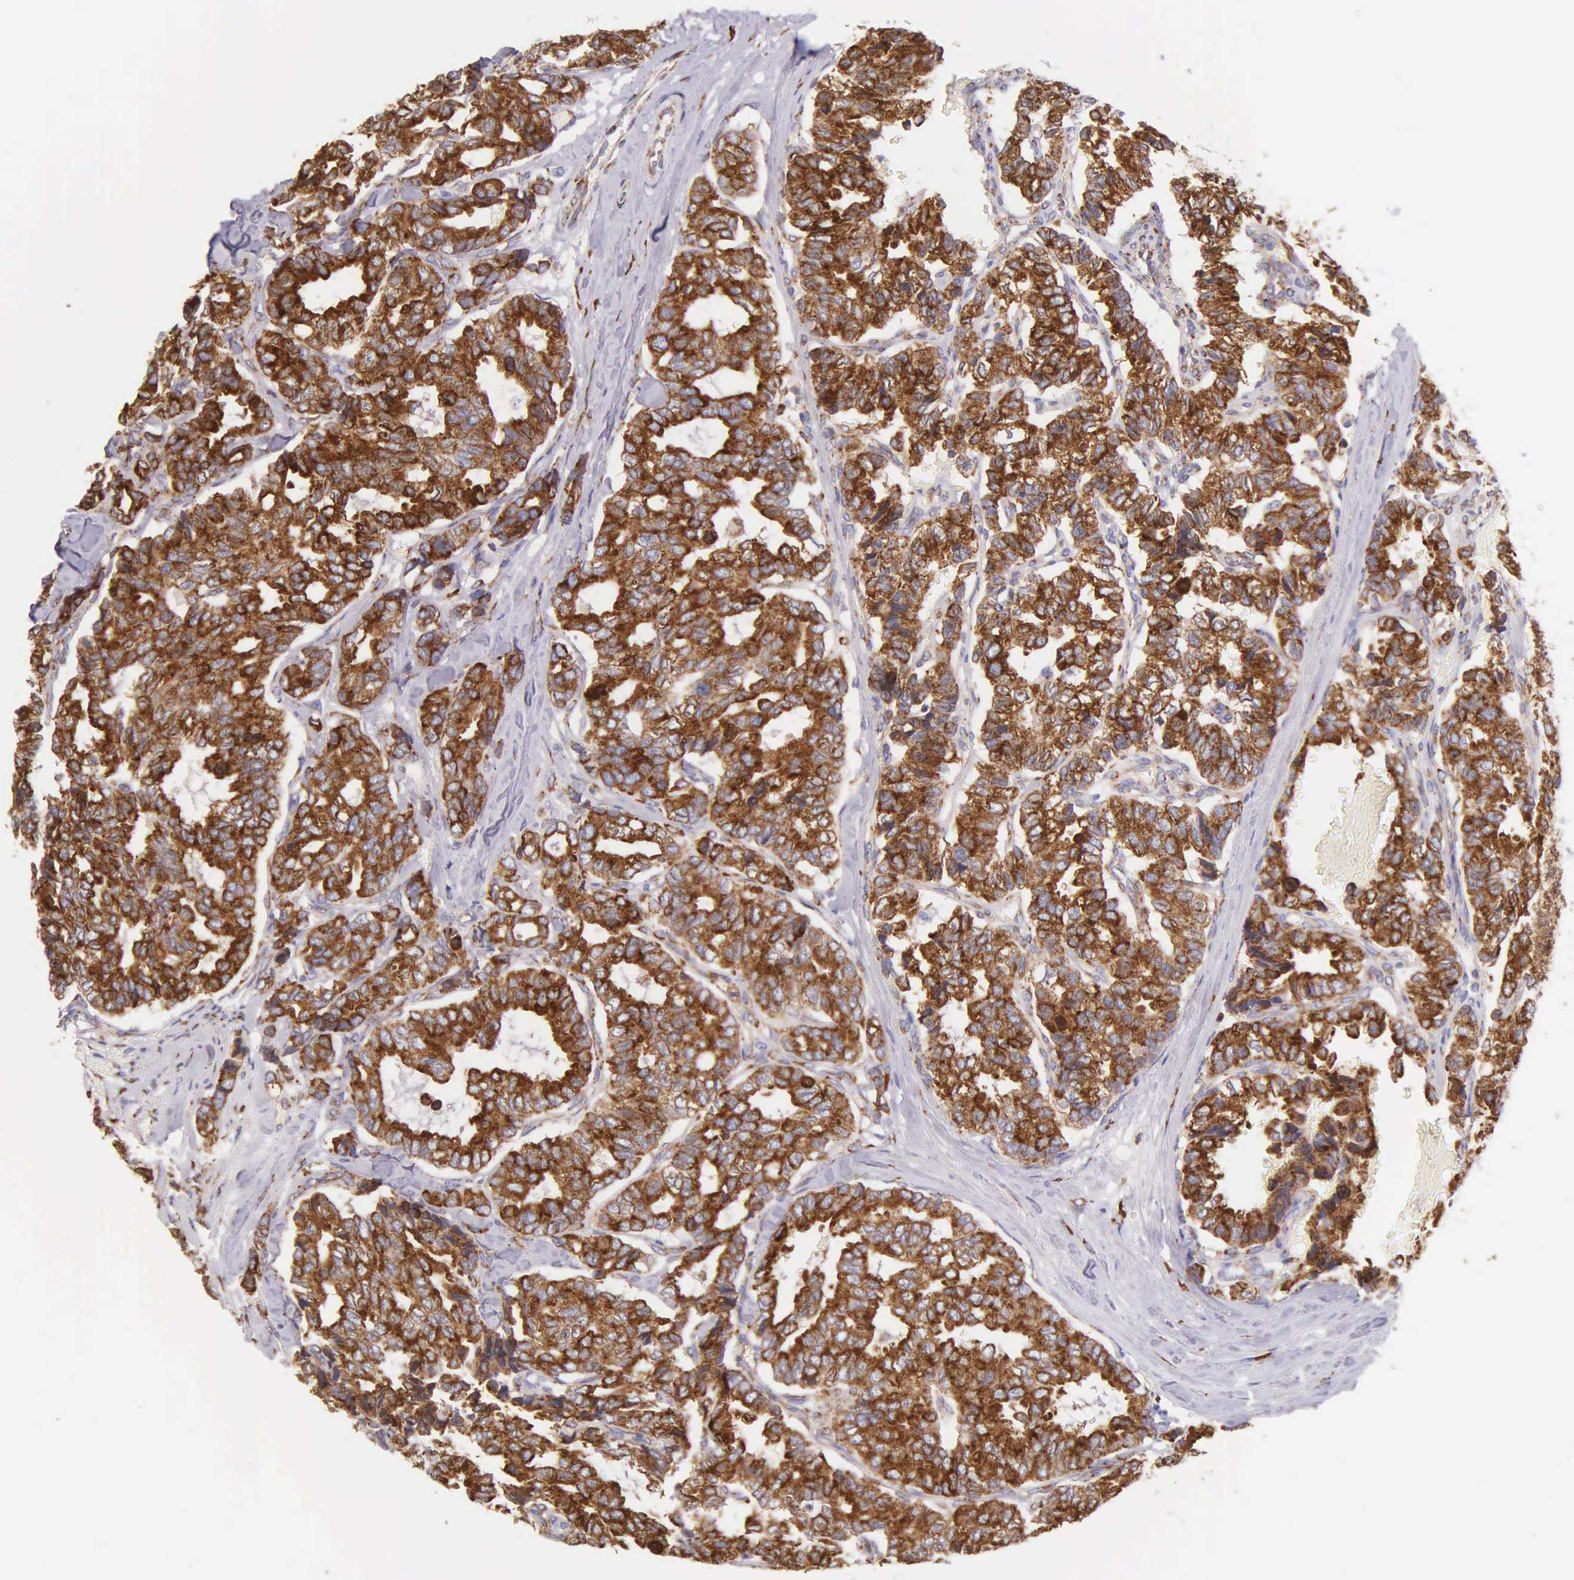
{"staining": {"intensity": "strong", "quantity": ">75%", "location": "cytoplasmic/membranous"}, "tissue": "breast cancer", "cell_type": "Tumor cells", "image_type": "cancer", "snomed": [{"axis": "morphology", "description": "Duct carcinoma"}, {"axis": "topography", "description": "Breast"}], "caption": "A photomicrograph of breast cancer (intraductal carcinoma) stained for a protein displays strong cytoplasmic/membranous brown staining in tumor cells. (DAB IHC, brown staining for protein, blue staining for nuclei).", "gene": "CKAP4", "patient": {"sex": "female", "age": 69}}